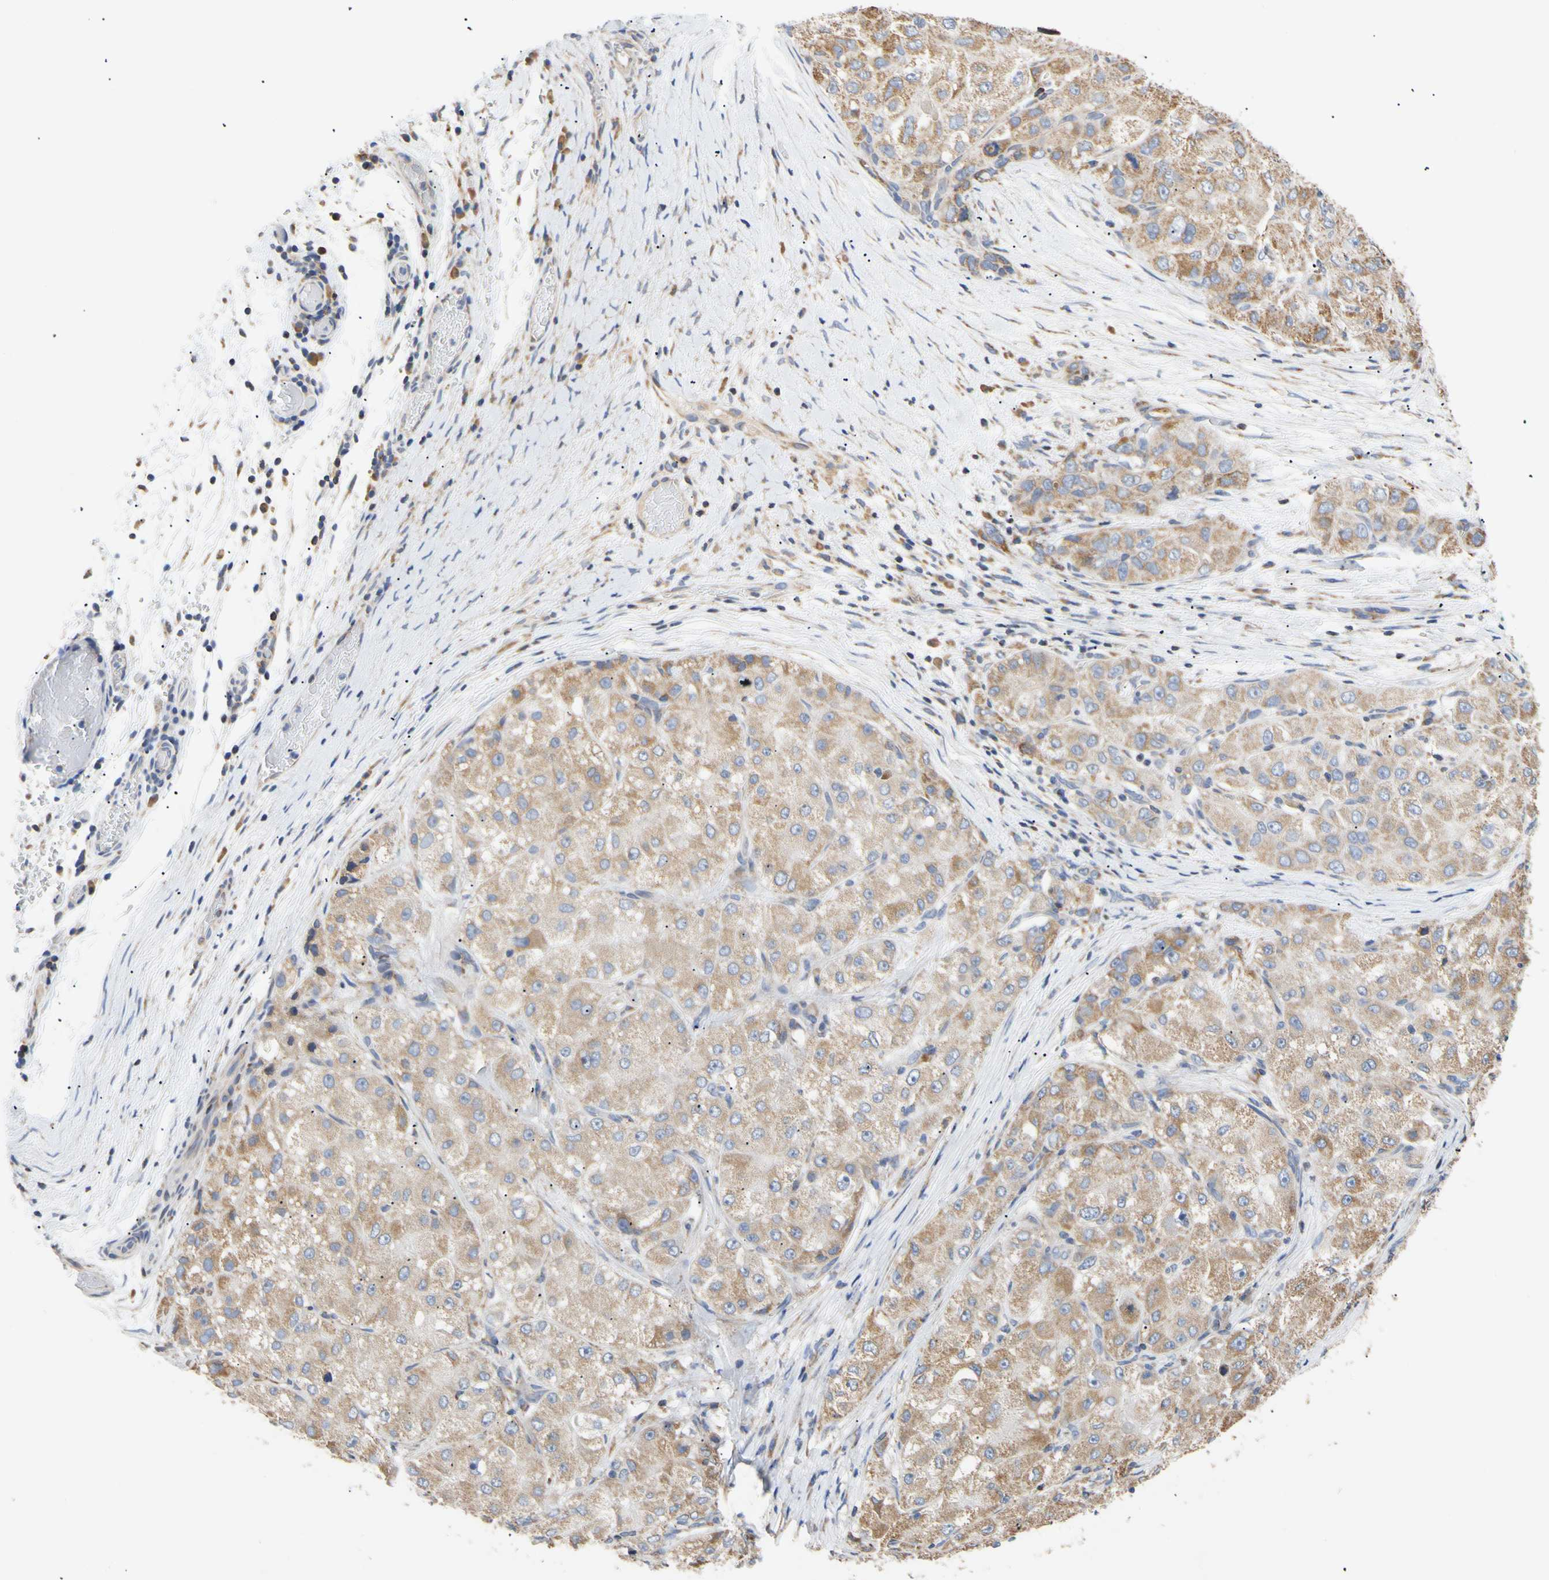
{"staining": {"intensity": "moderate", "quantity": ">75%", "location": "cytoplasmic/membranous"}, "tissue": "liver cancer", "cell_type": "Tumor cells", "image_type": "cancer", "snomed": [{"axis": "morphology", "description": "Carcinoma, Hepatocellular, NOS"}, {"axis": "topography", "description": "Liver"}], "caption": "An image of human liver cancer (hepatocellular carcinoma) stained for a protein exhibits moderate cytoplasmic/membranous brown staining in tumor cells. (DAB = brown stain, brightfield microscopy at high magnification).", "gene": "PLGRKT", "patient": {"sex": "male", "age": 80}}